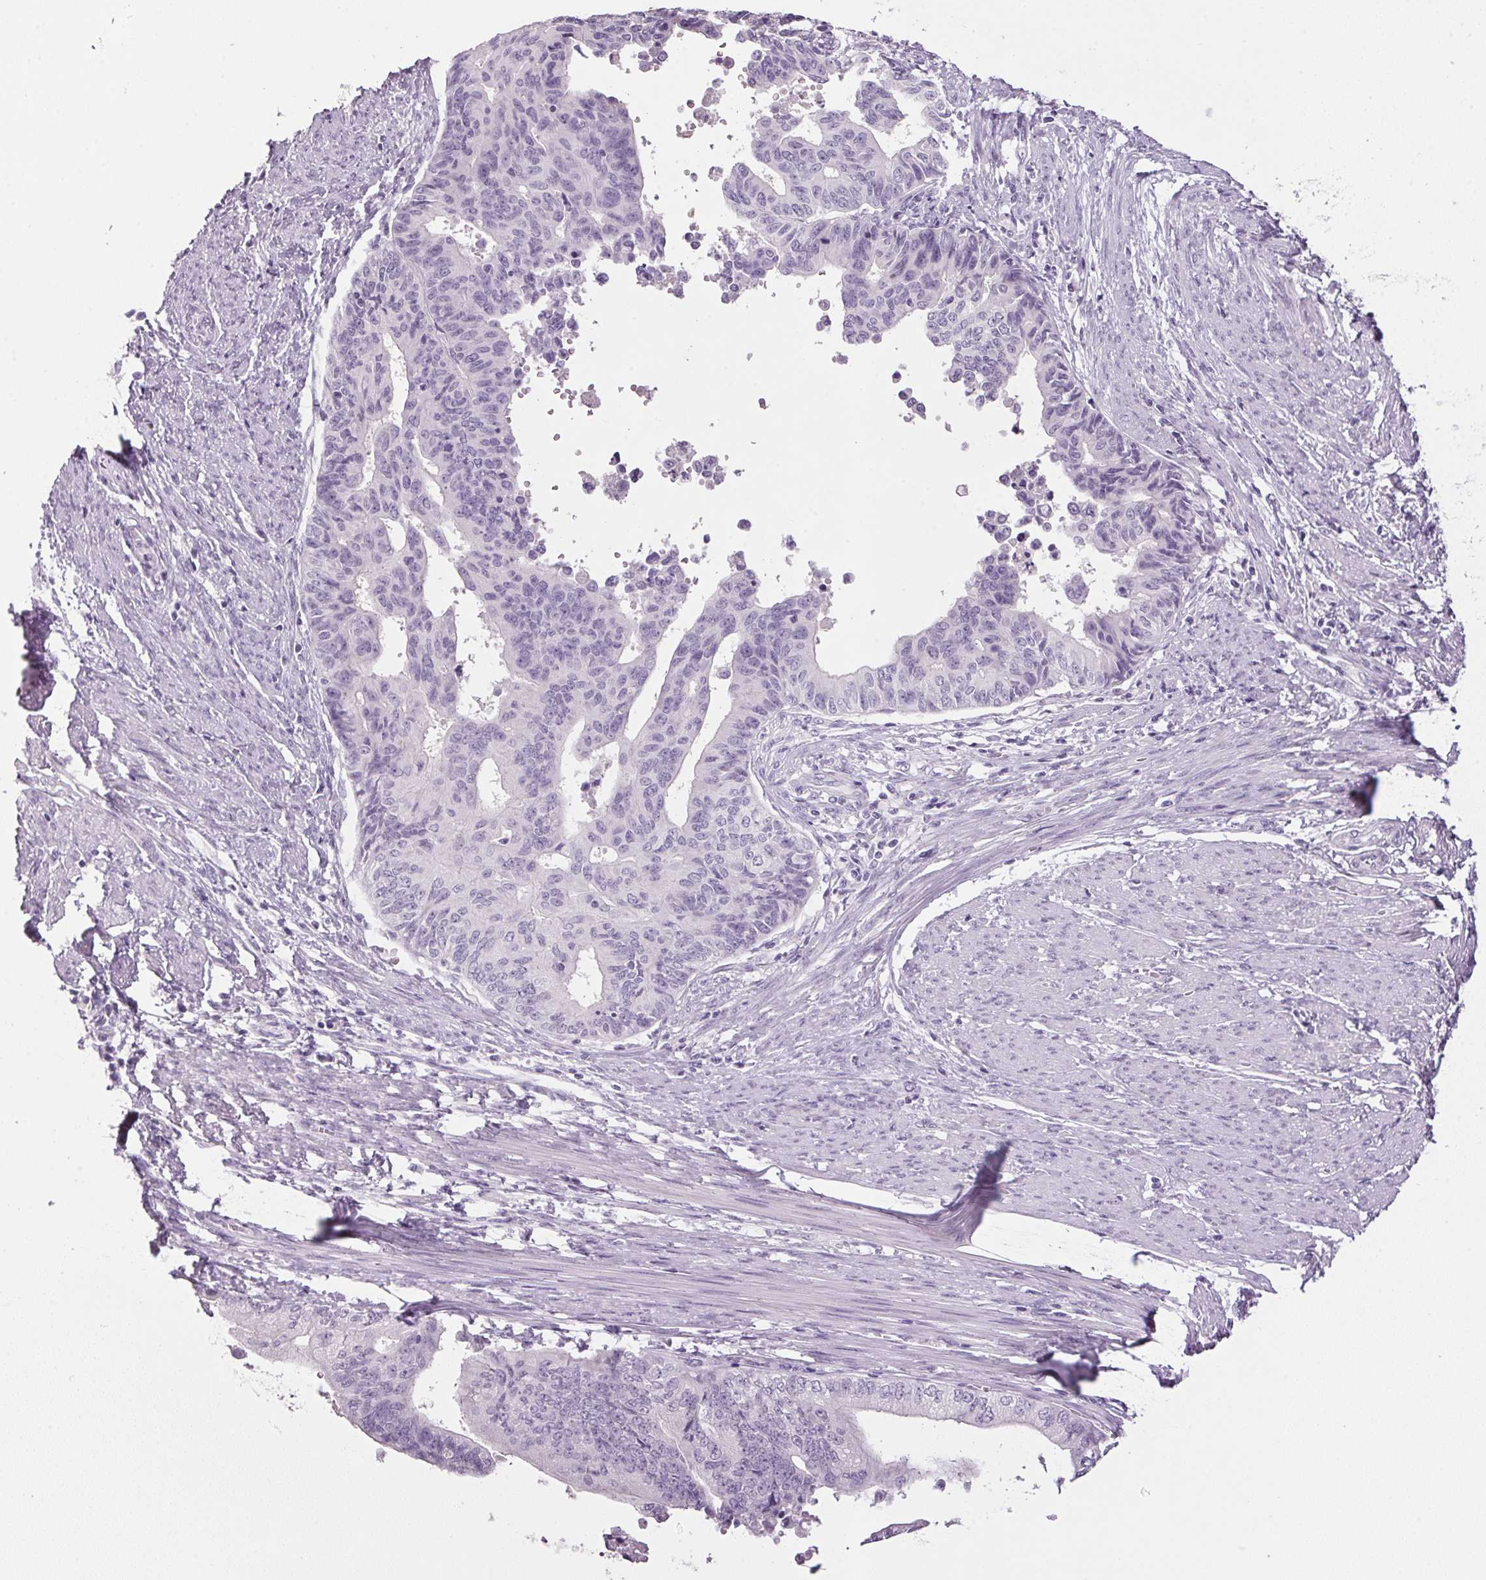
{"staining": {"intensity": "negative", "quantity": "none", "location": "none"}, "tissue": "endometrial cancer", "cell_type": "Tumor cells", "image_type": "cancer", "snomed": [{"axis": "morphology", "description": "Adenocarcinoma, NOS"}, {"axis": "topography", "description": "Endometrium"}], "caption": "A high-resolution photomicrograph shows IHC staining of endometrial cancer (adenocarcinoma), which reveals no significant positivity in tumor cells.", "gene": "PPP1R1A", "patient": {"sex": "female", "age": 65}}